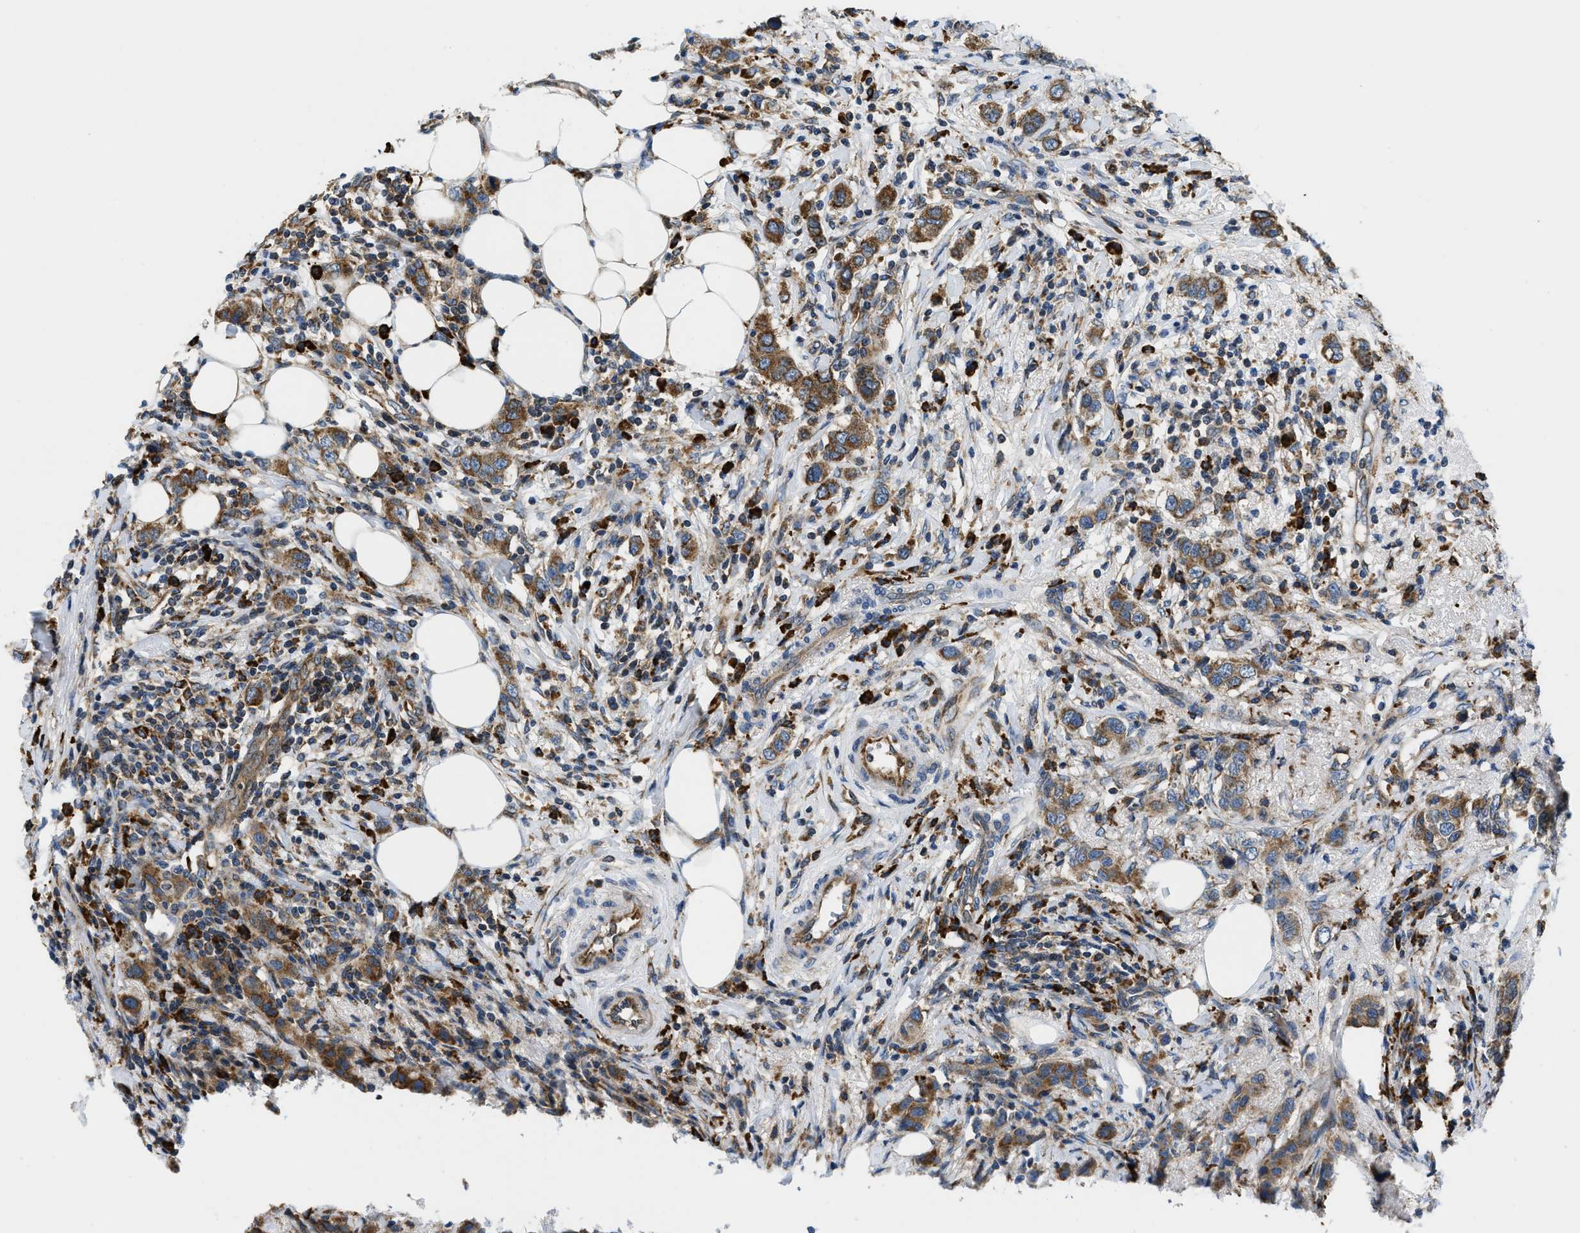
{"staining": {"intensity": "moderate", "quantity": ">75%", "location": "cytoplasmic/membranous"}, "tissue": "breast cancer", "cell_type": "Tumor cells", "image_type": "cancer", "snomed": [{"axis": "morphology", "description": "Duct carcinoma"}, {"axis": "topography", "description": "Breast"}], "caption": "The photomicrograph reveals staining of invasive ductal carcinoma (breast), revealing moderate cytoplasmic/membranous protein staining (brown color) within tumor cells.", "gene": "CSPG4", "patient": {"sex": "female", "age": 50}}